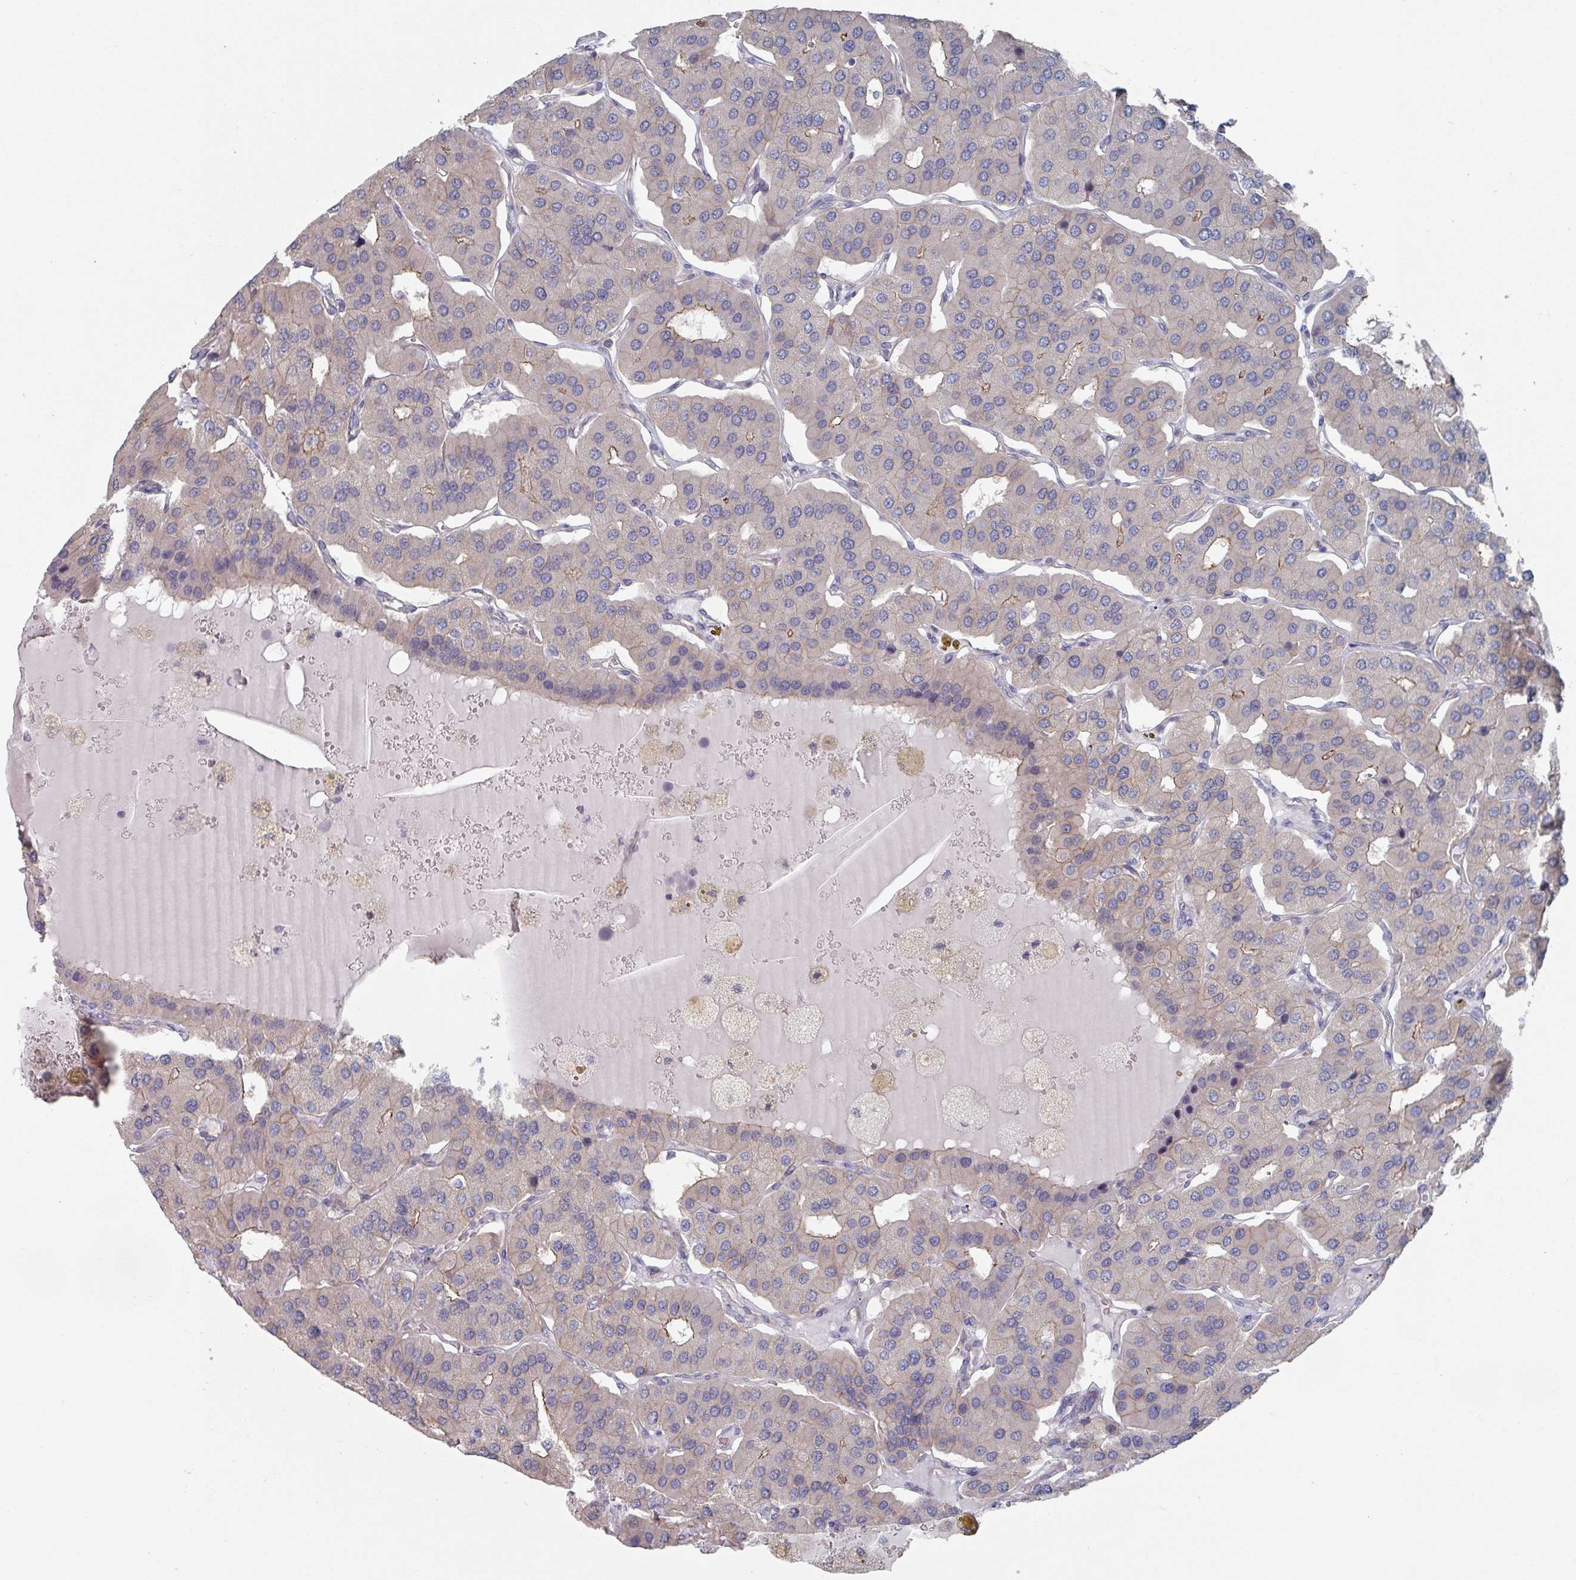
{"staining": {"intensity": "weak", "quantity": "25%-75%", "location": "cytoplasmic/membranous"}, "tissue": "parathyroid gland", "cell_type": "Glandular cells", "image_type": "normal", "snomed": [{"axis": "morphology", "description": "Normal tissue, NOS"}, {"axis": "morphology", "description": "Adenoma, NOS"}, {"axis": "topography", "description": "Parathyroid gland"}], "caption": "Immunohistochemistry (DAB (3,3'-diaminobenzidine)) staining of normal parathyroid gland shows weak cytoplasmic/membranous protein positivity in about 25%-75% of glandular cells. (DAB IHC, brown staining for protein, blue staining for nuclei).", "gene": "EFL1", "patient": {"sex": "female", "age": 86}}